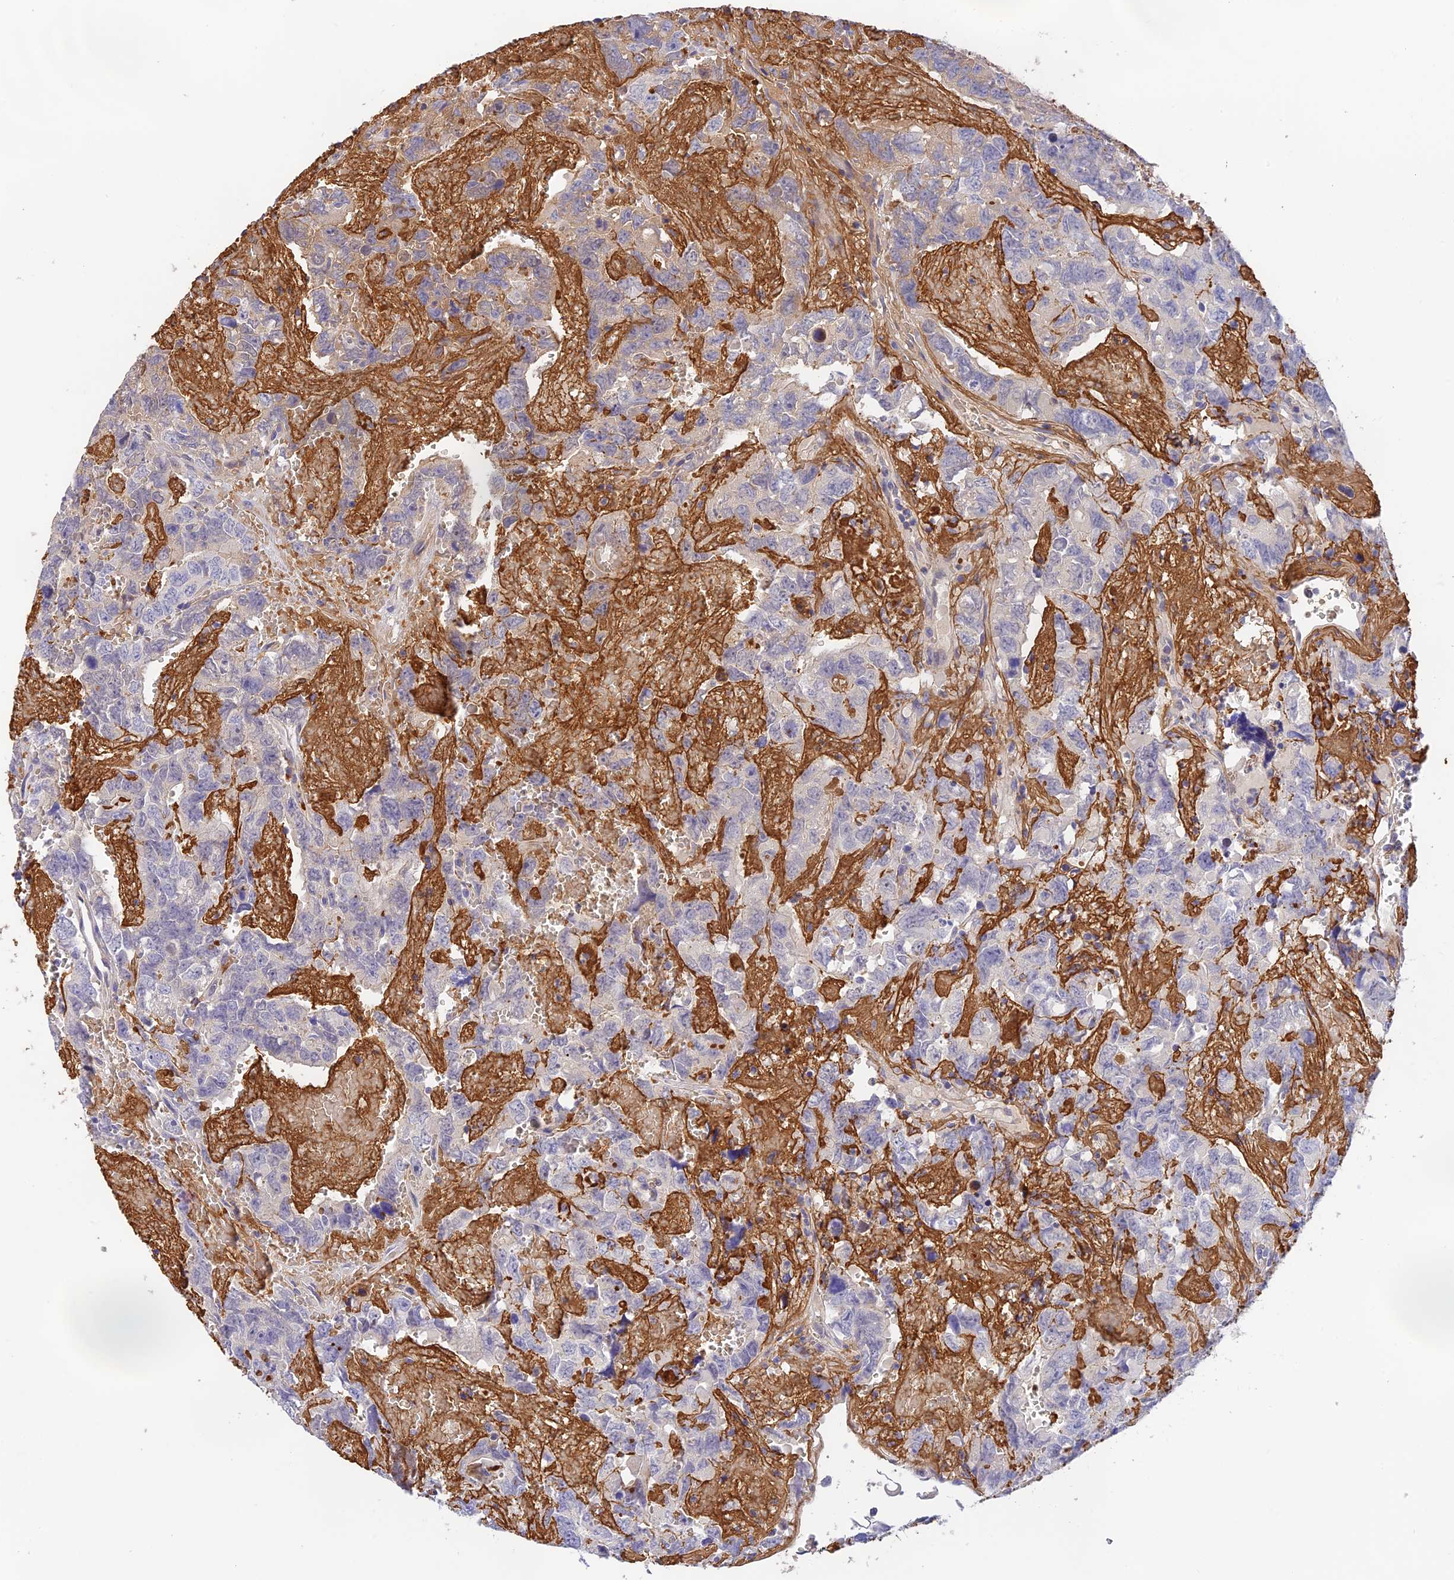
{"staining": {"intensity": "weak", "quantity": "<25%", "location": "cytoplasmic/membranous"}, "tissue": "testis cancer", "cell_type": "Tumor cells", "image_type": "cancer", "snomed": [{"axis": "morphology", "description": "Carcinoma, Embryonal, NOS"}, {"axis": "topography", "description": "Testis"}], "caption": "A high-resolution photomicrograph shows immunohistochemistry (IHC) staining of embryonal carcinoma (testis), which displays no significant expression in tumor cells.", "gene": "HDHD2", "patient": {"sex": "male", "age": 45}}